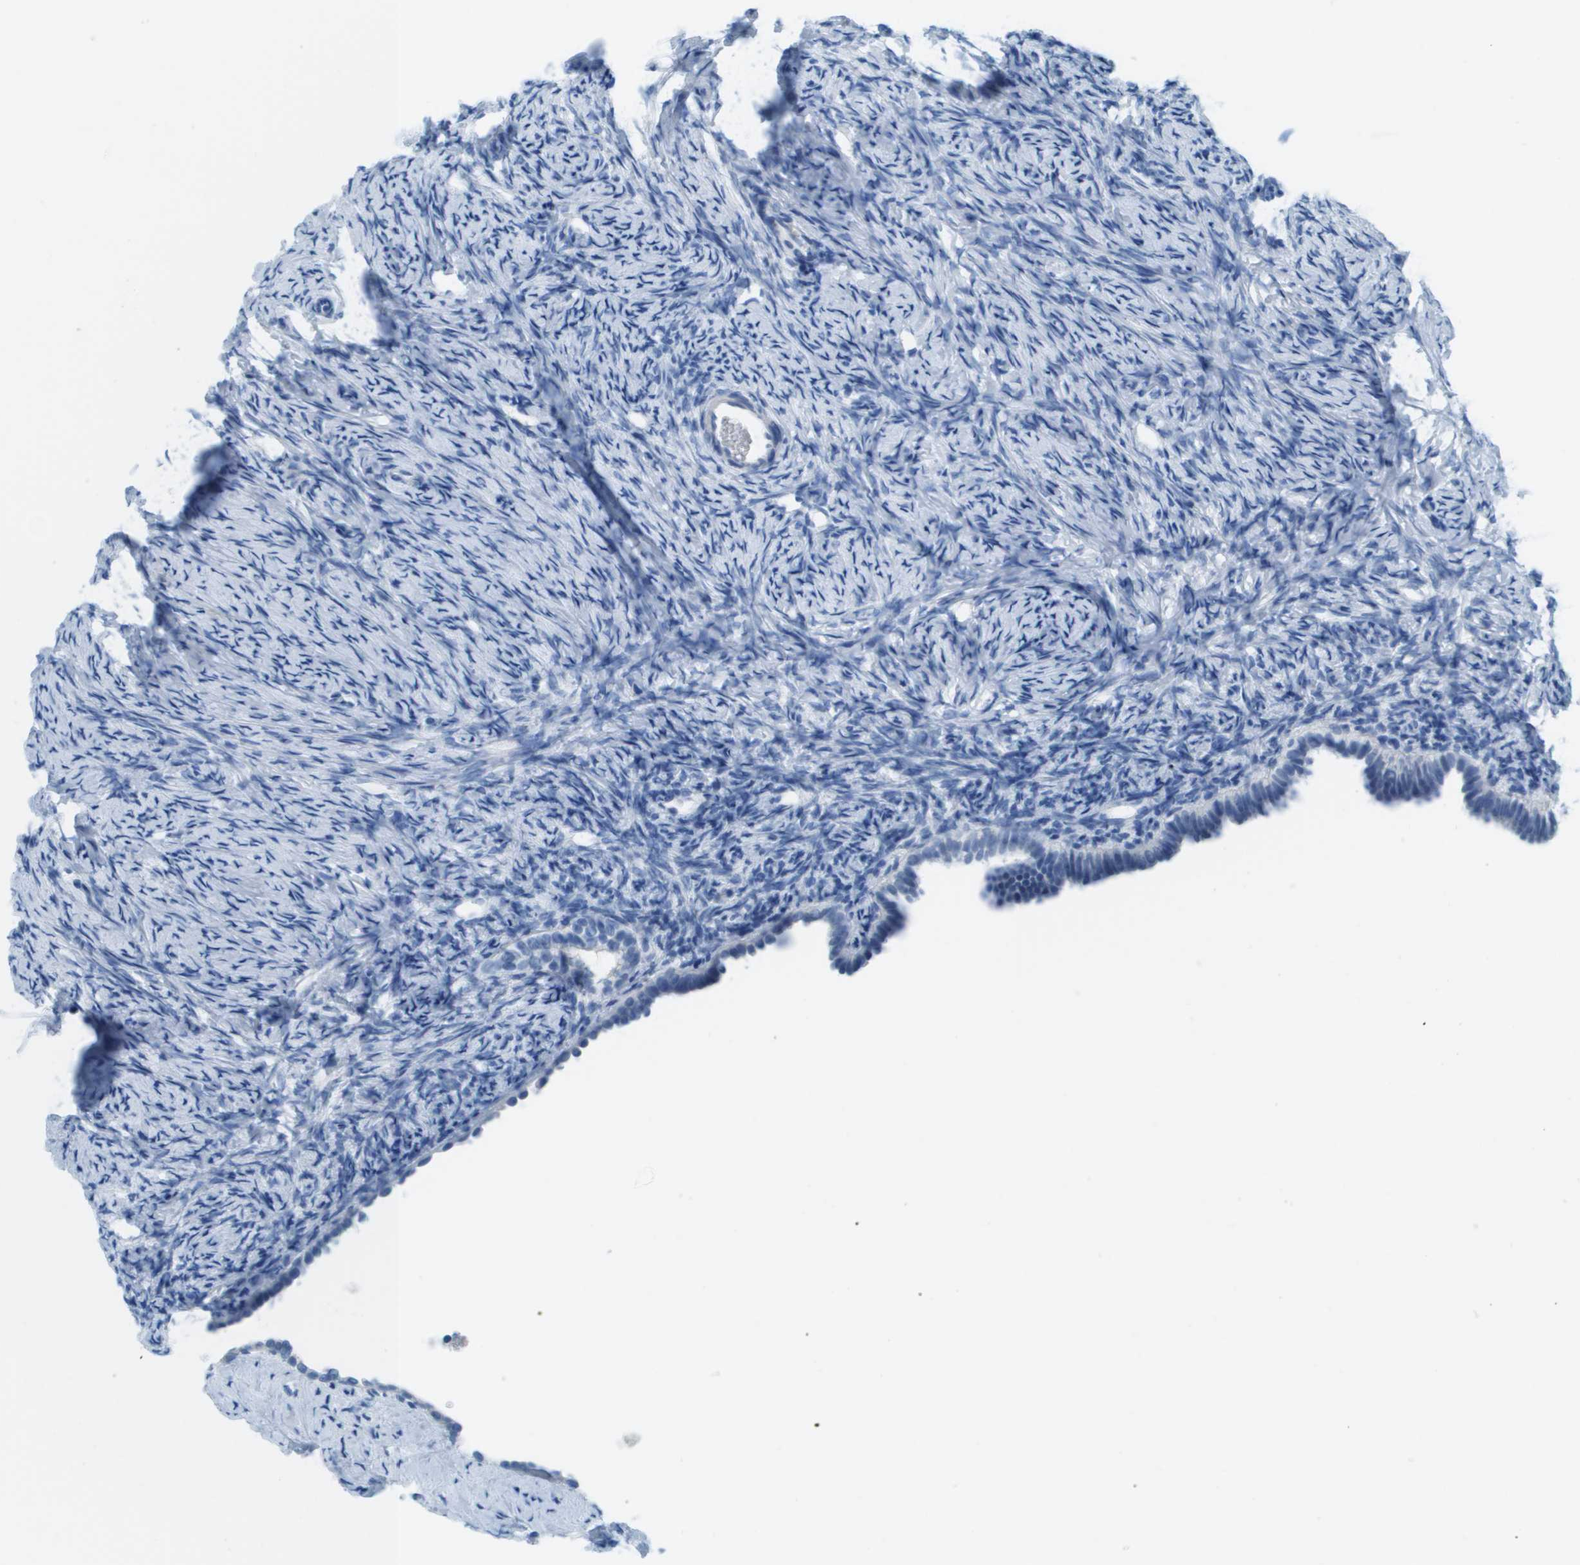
{"staining": {"intensity": "negative", "quantity": "none", "location": "none"}, "tissue": "ovary", "cell_type": "Follicle cells", "image_type": "normal", "snomed": [{"axis": "morphology", "description": "Normal tissue, NOS"}, {"axis": "topography", "description": "Ovary"}], "caption": "This is an IHC photomicrograph of unremarkable ovary. There is no positivity in follicle cells.", "gene": "CDHR2", "patient": {"sex": "female", "age": 33}}